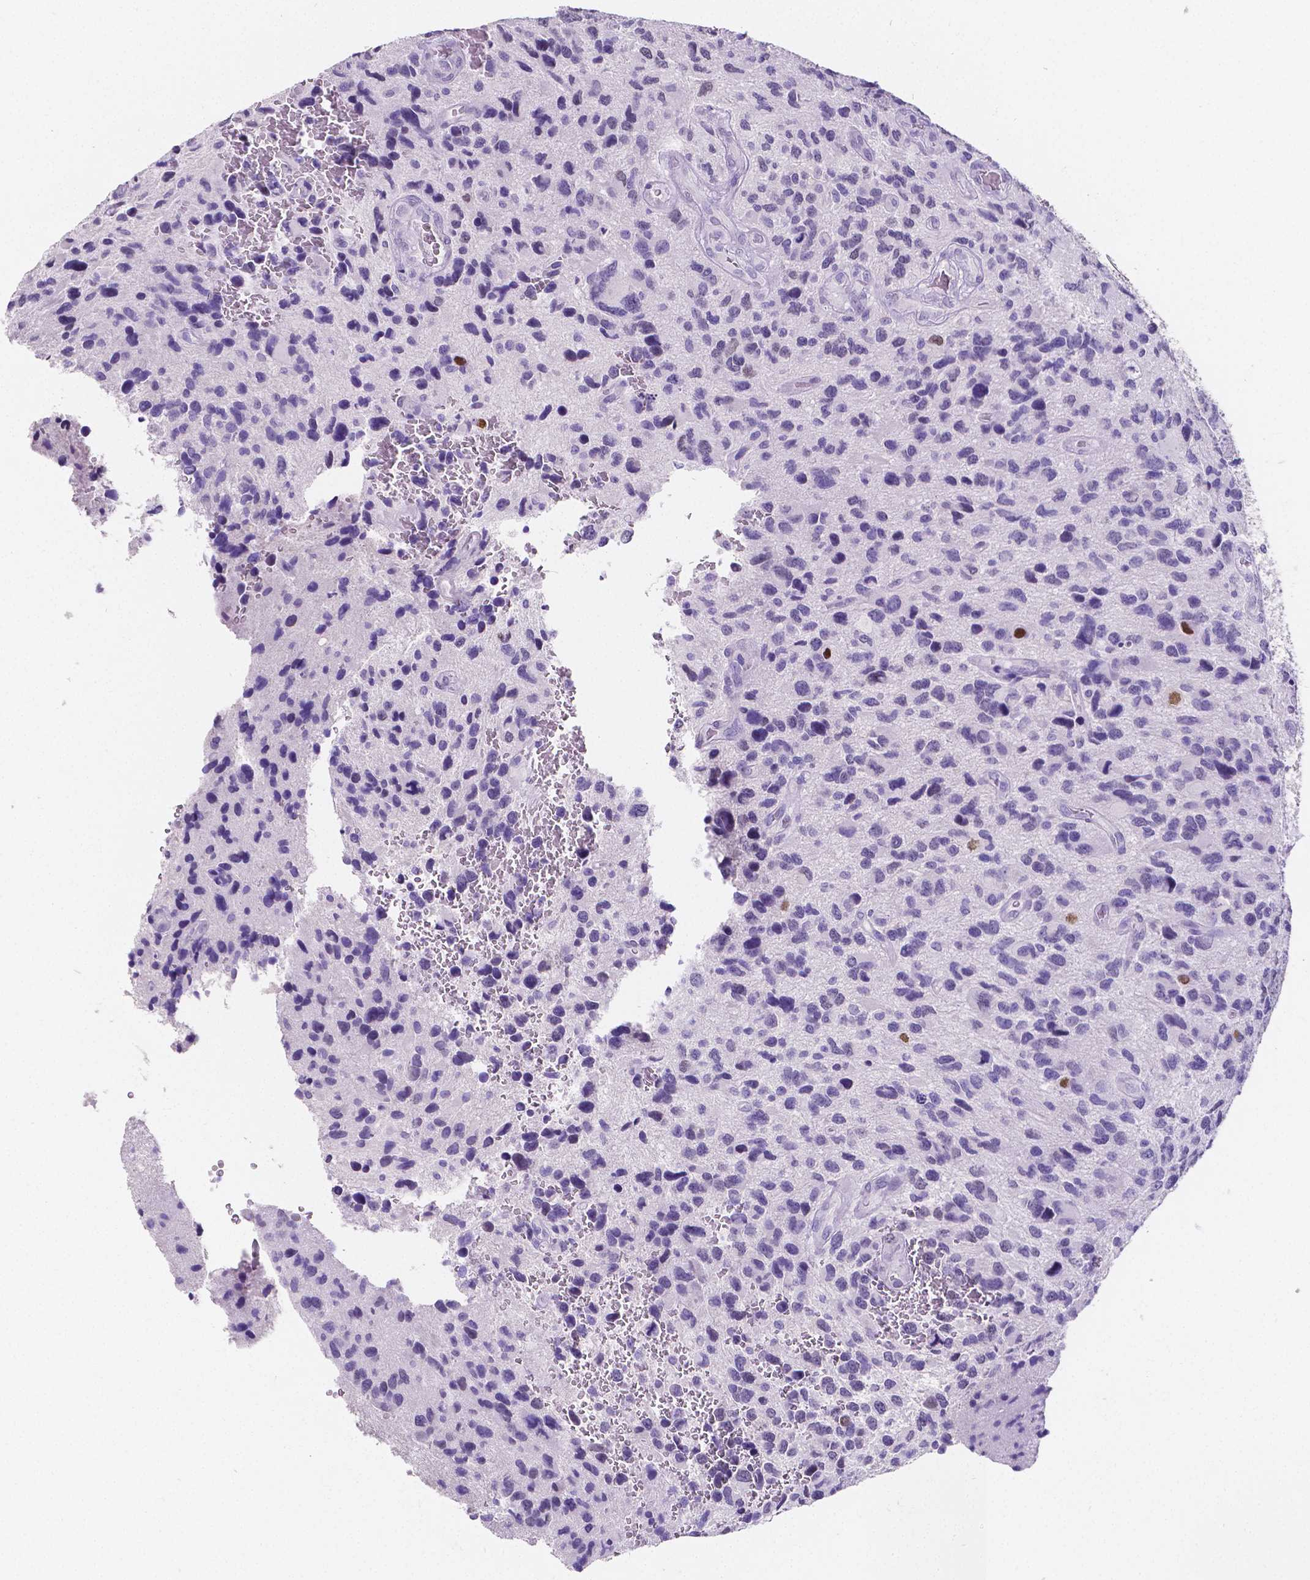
{"staining": {"intensity": "negative", "quantity": "none", "location": "none"}, "tissue": "glioma", "cell_type": "Tumor cells", "image_type": "cancer", "snomed": [{"axis": "morphology", "description": "Glioma, malignant, NOS"}, {"axis": "morphology", "description": "Glioma, malignant, High grade"}, {"axis": "topography", "description": "Brain"}], "caption": "Immunohistochemical staining of glioma reveals no significant positivity in tumor cells.", "gene": "SATB2", "patient": {"sex": "female", "age": 71}}